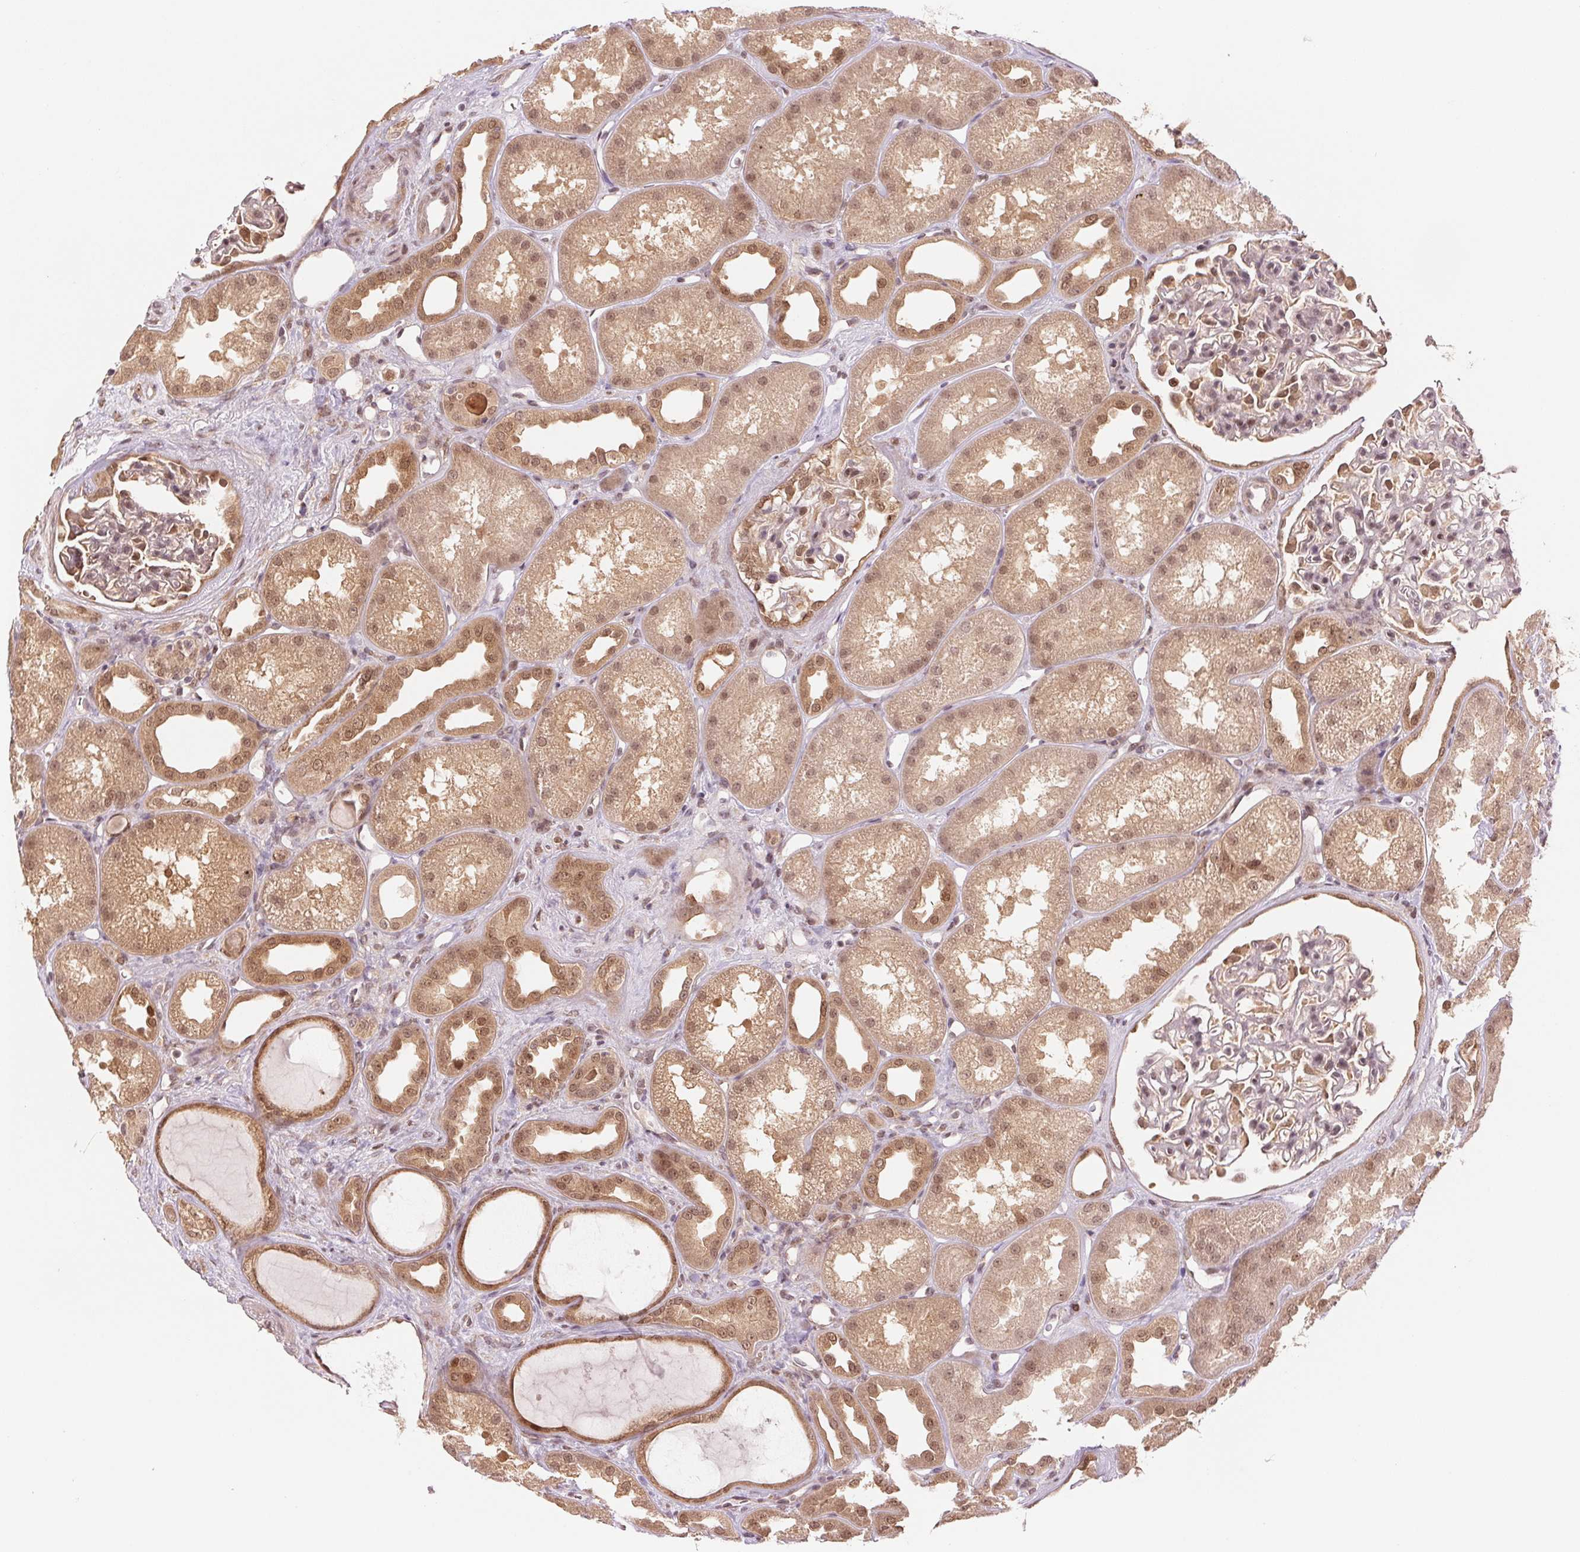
{"staining": {"intensity": "moderate", "quantity": "25%-75%", "location": "nuclear"}, "tissue": "kidney", "cell_type": "Cells in glomeruli", "image_type": "normal", "snomed": [{"axis": "morphology", "description": "Normal tissue, NOS"}, {"axis": "topography", "description": "Kidney"}], "caption": "Normal kidney exhibits moderate nuclear staining in approximately 25%-75% of cells in glomeruli, visualized by immunohistochemistry.", "gene": "ERI3", "patient": {"sex": "male", "age": 61}}